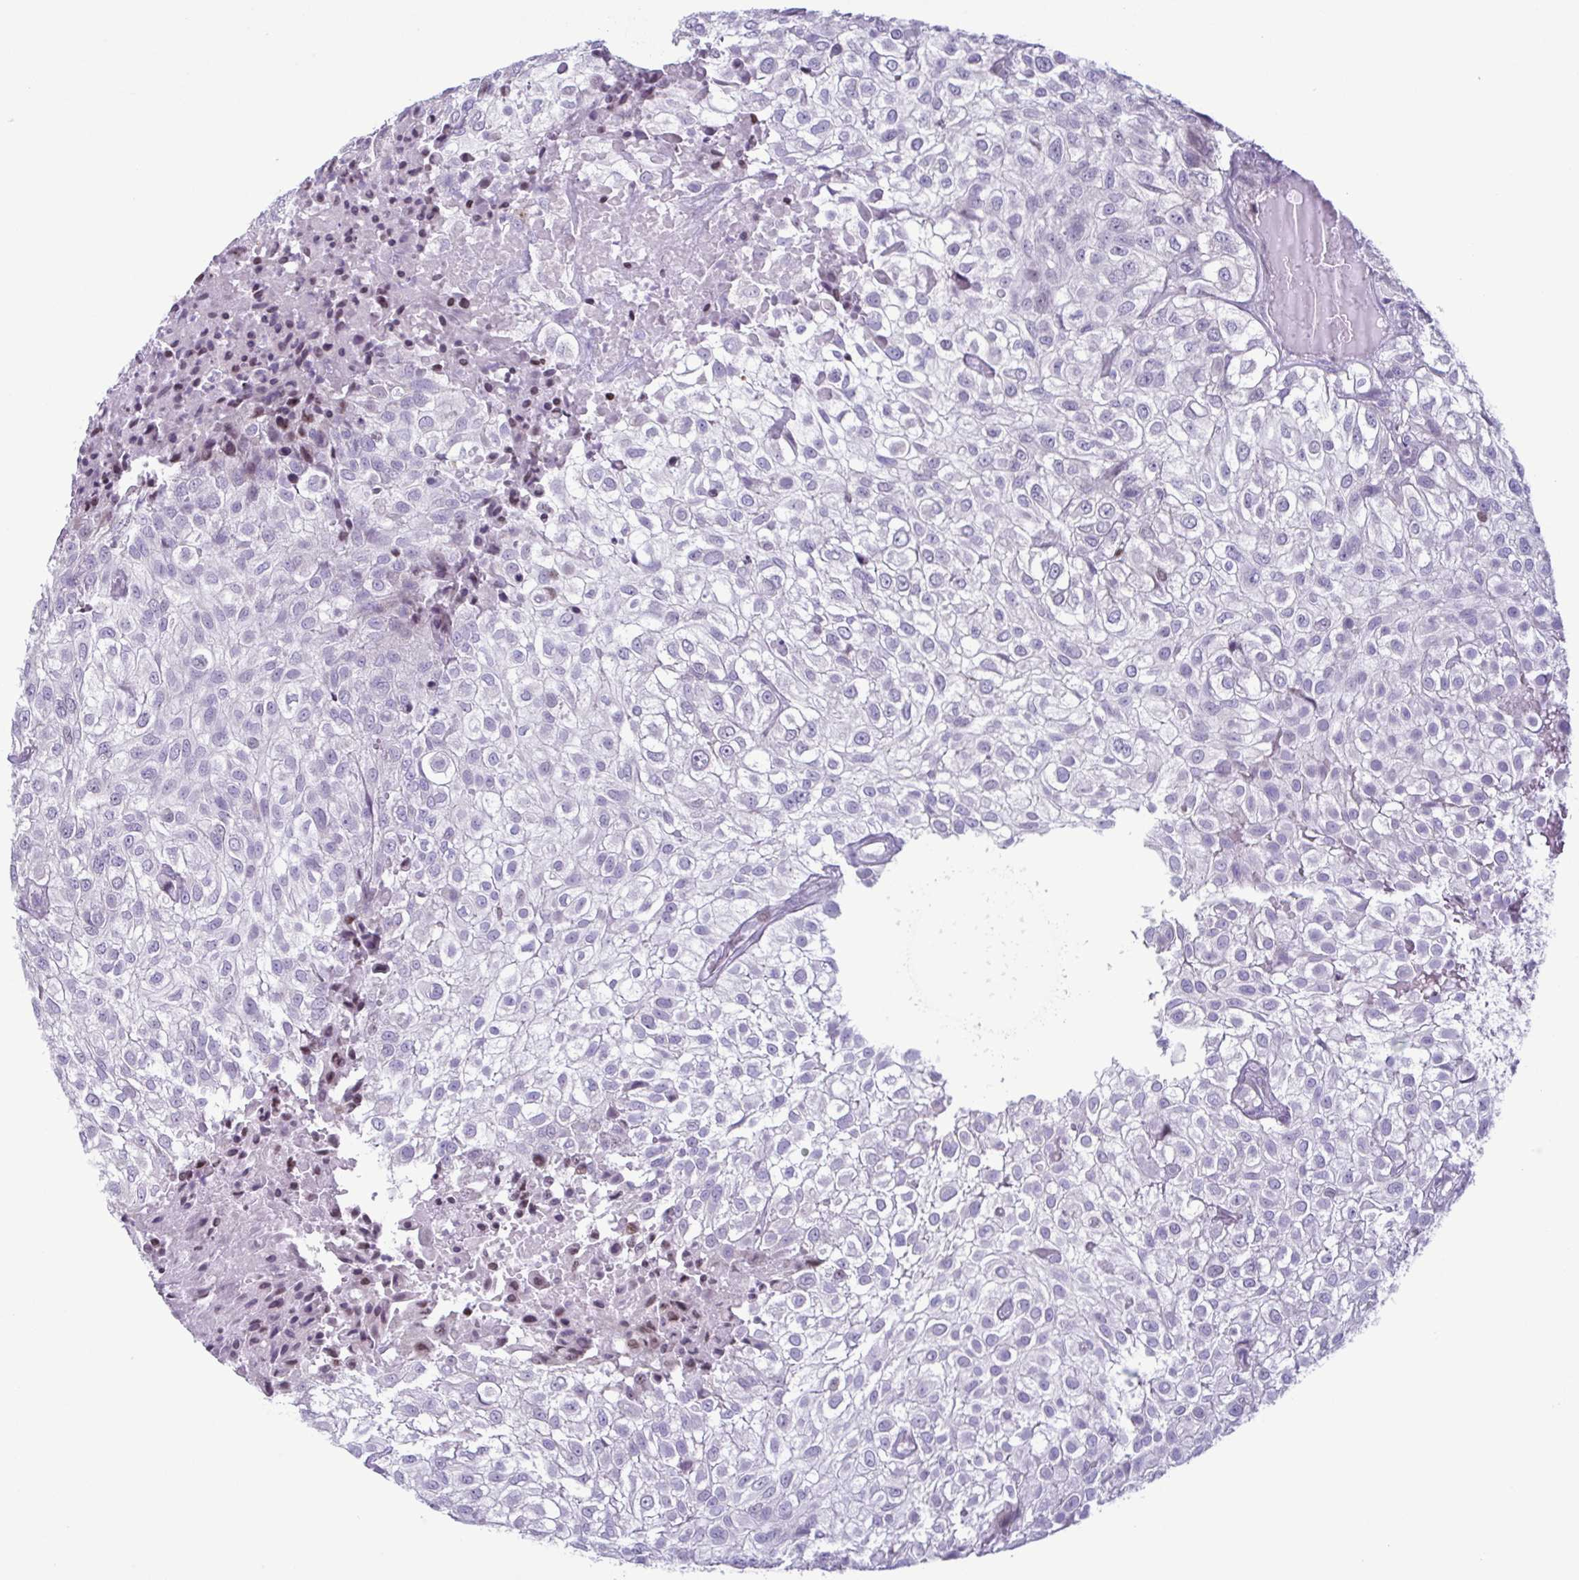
{"staining": {"intensity": "negative", "quantity": "none", "location": "none"}, "tissue": "urothelial cancer", "cell_type": "Tumor cells", "image_type": "cancer", "snomed": [{"axis": "morphology", "description": "Urothelial carcinoma, High grade"}, {"axis": "topography", "description": "Urinary bladder"}], "caption": "Photomicrograph shows no significant protein staining in tumor cells of urothelial cancer.", "gene": "IRF1", "patient": {"sex": "male", "age": 56}}